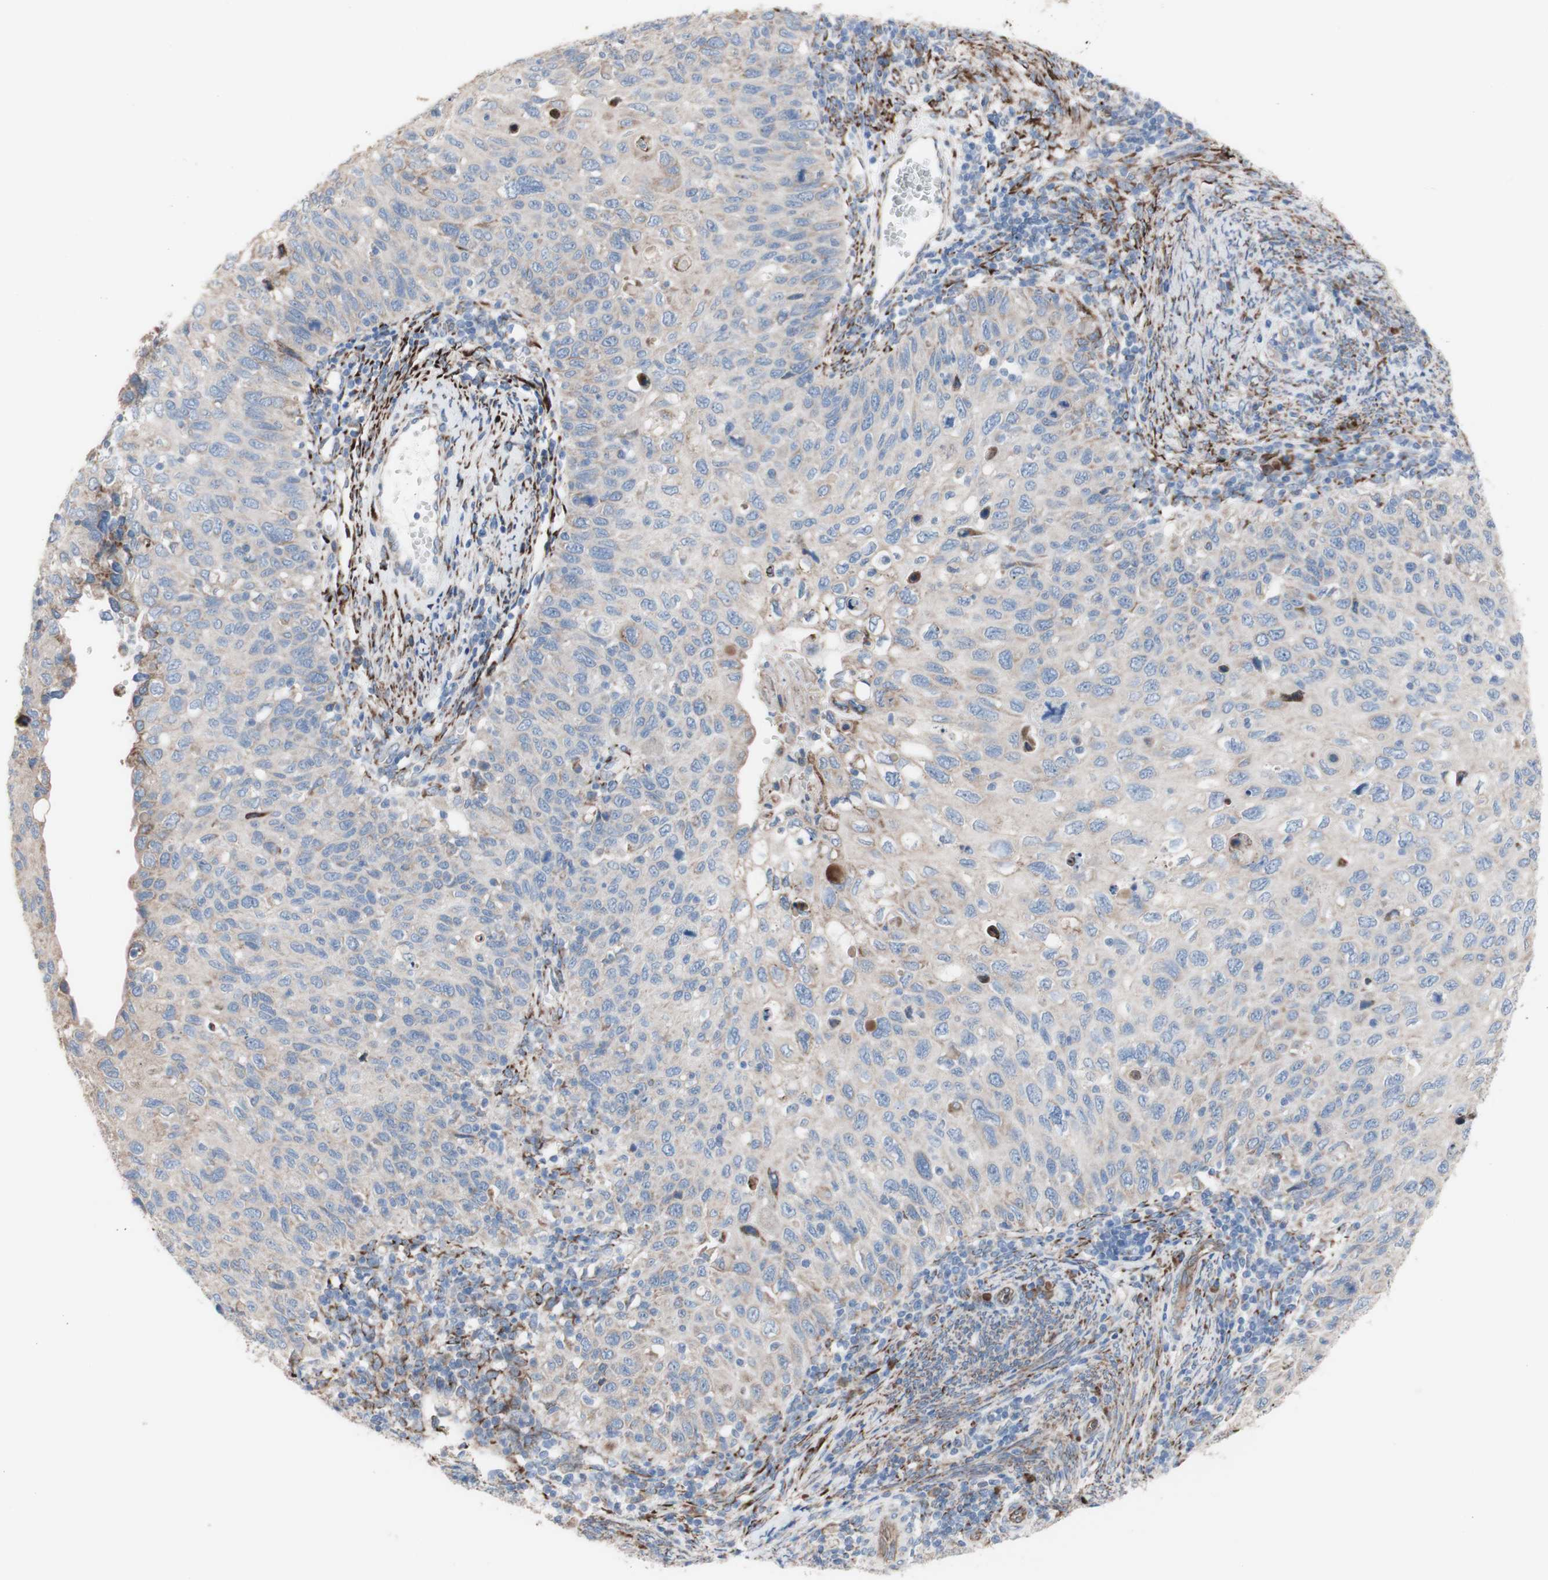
{"staining": {"intensity": "weak", "quantity": ">75%", "location": "cytoplasmic/membranous"}, "tissue": "cervical cancer", "cell_type": "Tumor cells", "image_type": "cancer", "snomed": [{"axis": "morphology", "description": "Squamous cell carcinoma, NOS"}, {"axis": "topography", "description": "Cervix"}], "caption": "A micrograph of human squamous cell carcinoma (cervical) stained for a protein shows weak cytoplasmic/membranous brown staining in tumor cells.", "gene": "AGPAT5", "patient": {"sex": "female", "age": 70}}